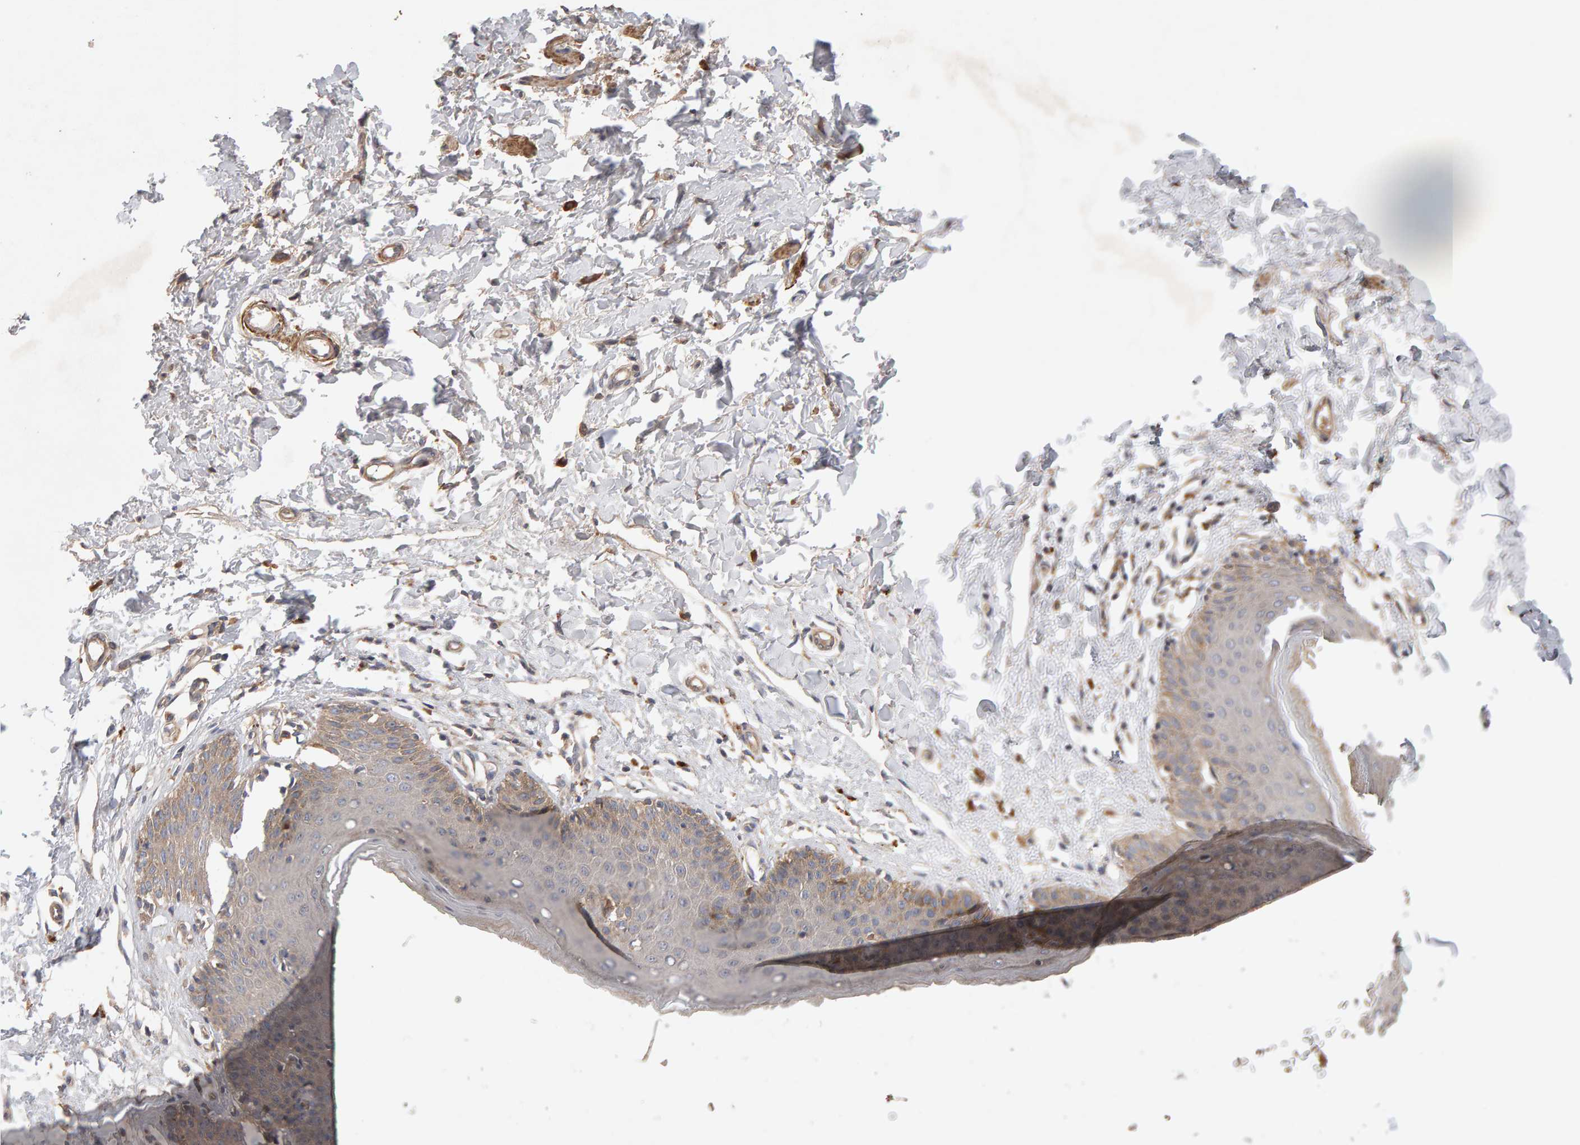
{"staining": {"intensity": "weak", "quantity": ">75%", "location": "cytoplasmic/membranous"}, "tissue": "skin", "cell_type": "Epidermal cells", "image_type": "normal", "snomed": [{"axis": "morphology", "description": "Normal tissue, NOS"}, {"axis": "topography", "description": "Vulva"}], "caption": "IHC photomicrograph of normal human skin stained for a protein (brown), which reveals low levels of weak cytoplasmic/membranous positivity in about >75% of epidermal cells.", "gene": "RNF19A", "patient": {"sex": "female", "age": 66}}